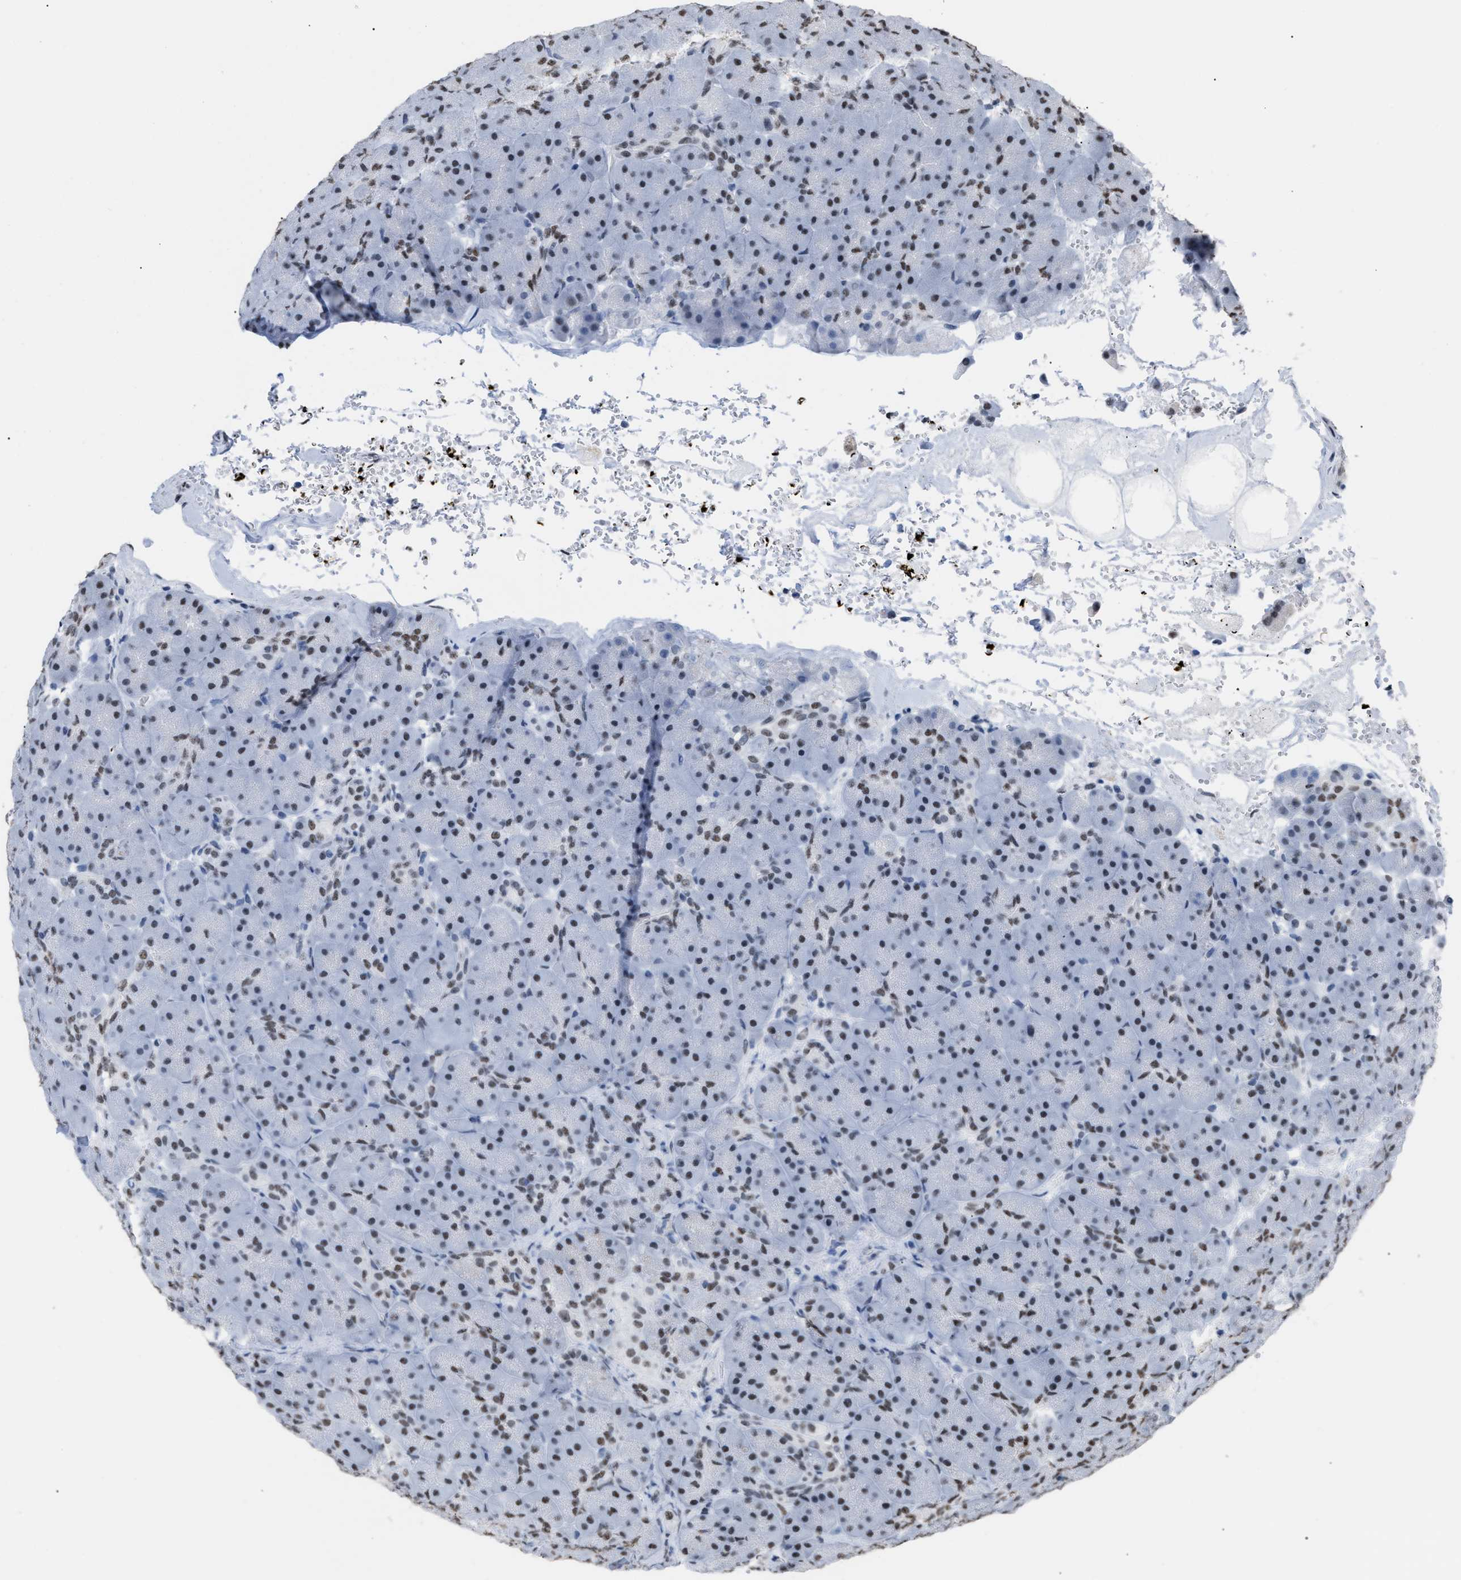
{"staining": {"intensity": "moderate", "quantity": "25%-75%", "location": "nuclear"}, "tissue": "pancreas", "cell_type": "Exocrine glandular cells", "image_type": "normal", "snomed": [{"axis": "morphology", "description": "Normal tissue, NOS"}, {"axis": "topography", "description": "Pancreas"}], "caption": "This is a micrograph of IHC staining of normal pancreas, which shows moderate staining in the nuclear of exocrine glandular cells.", "gene": "CCAR2", "patient": {"sex": "male", "age": 66}}